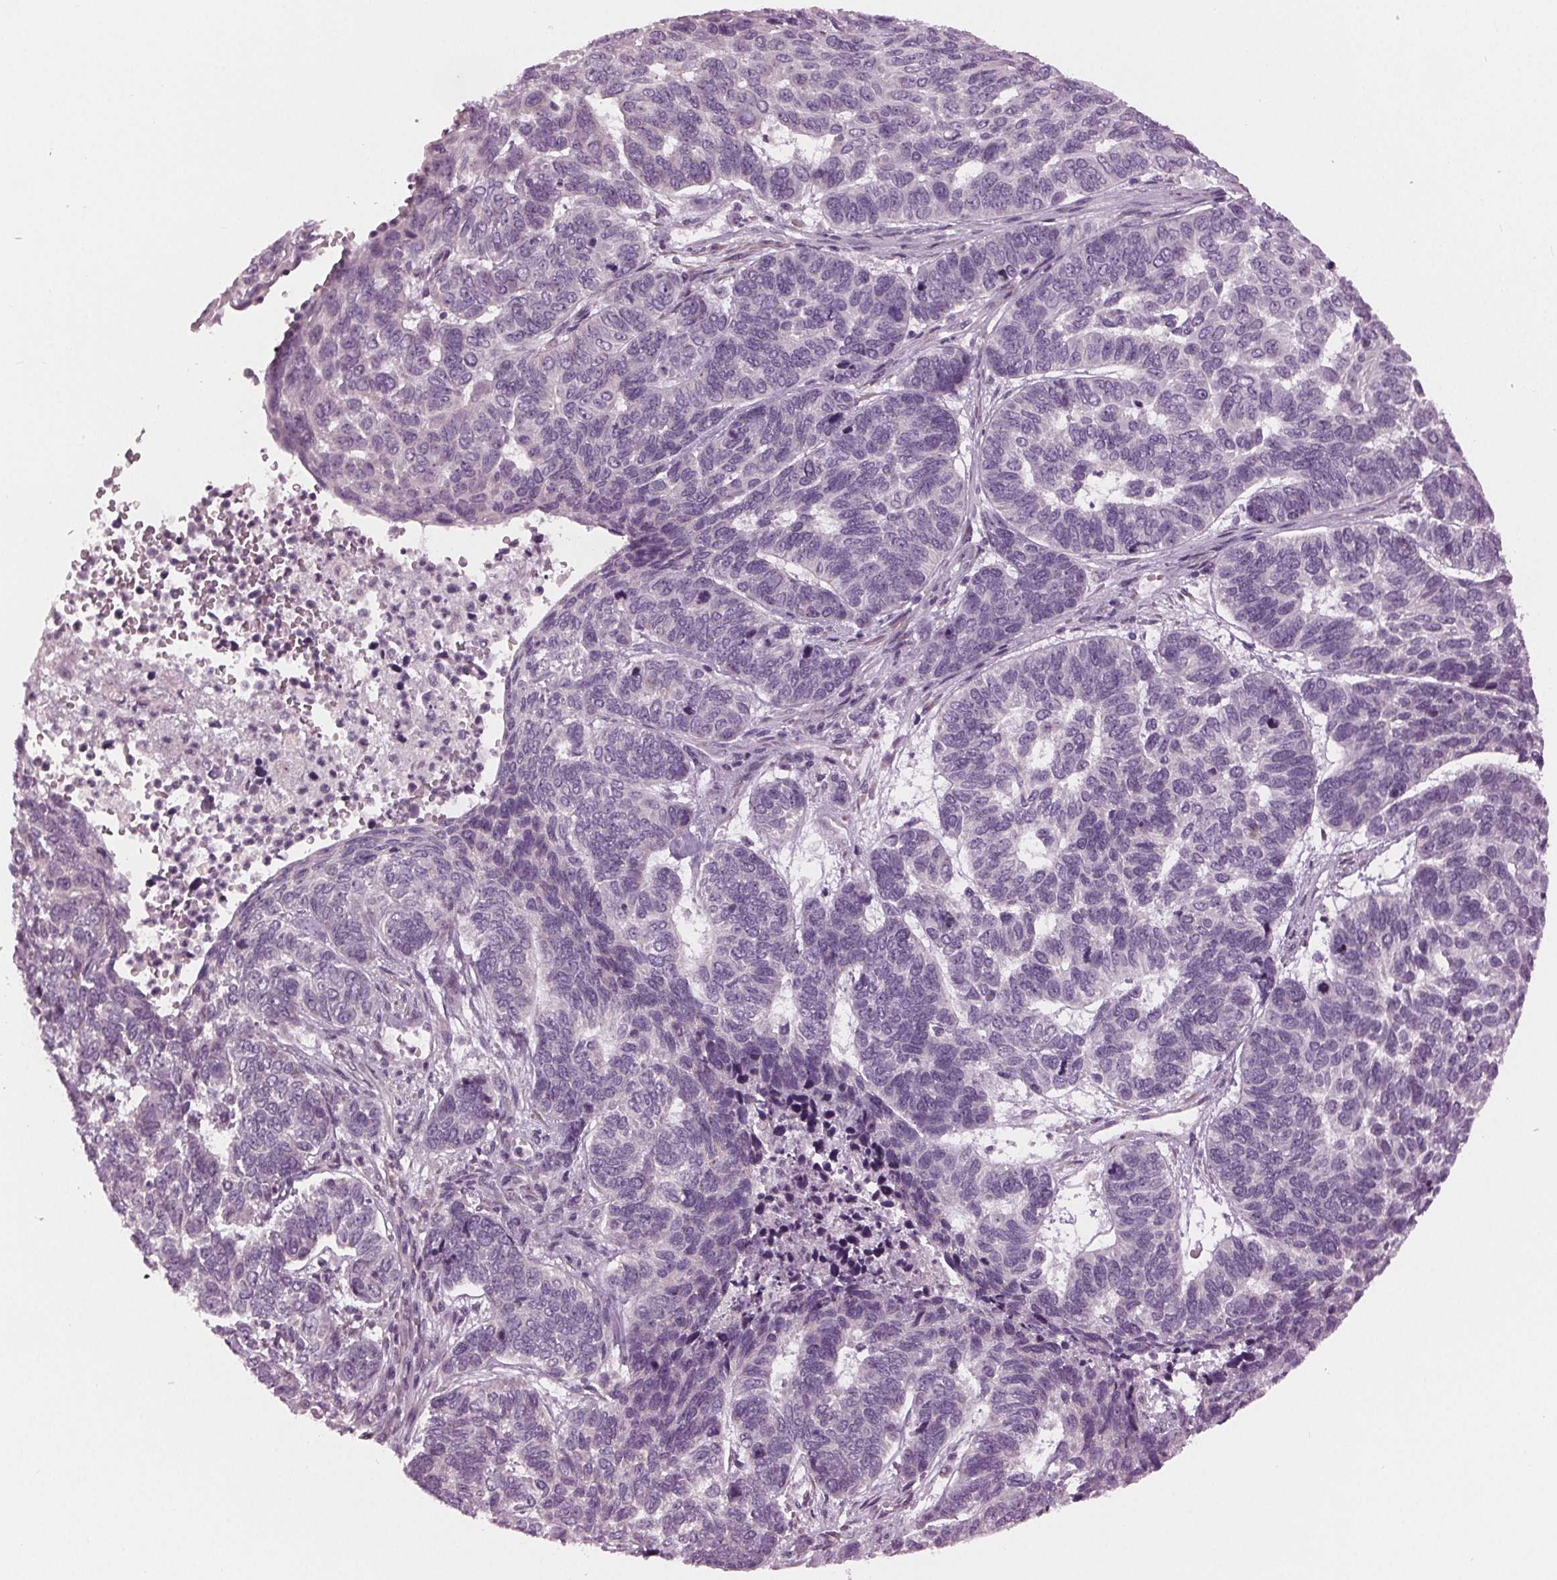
{"staining": {"intensity": "negative", "quantity": "none", "location": "none"}, "tissue": "skin cancer", "cell_type": "Tumor cells", "image_type": "cancer", "snomed": [{"axis": "morphology", "description": "Basal cell carcinoma"}, {"axis": "topography", "description": "Skin"}], "caption": "Immunohistochemistry (IHC) of skin basal cell carcinoma demonstrates no positivity in tumor cells. (DAB immunohistochemistry (IHC) visualized using brightfield microscopy, high magnification).", "gene": "PRAP1", "patient": {"sex": "female", "age": 65}}